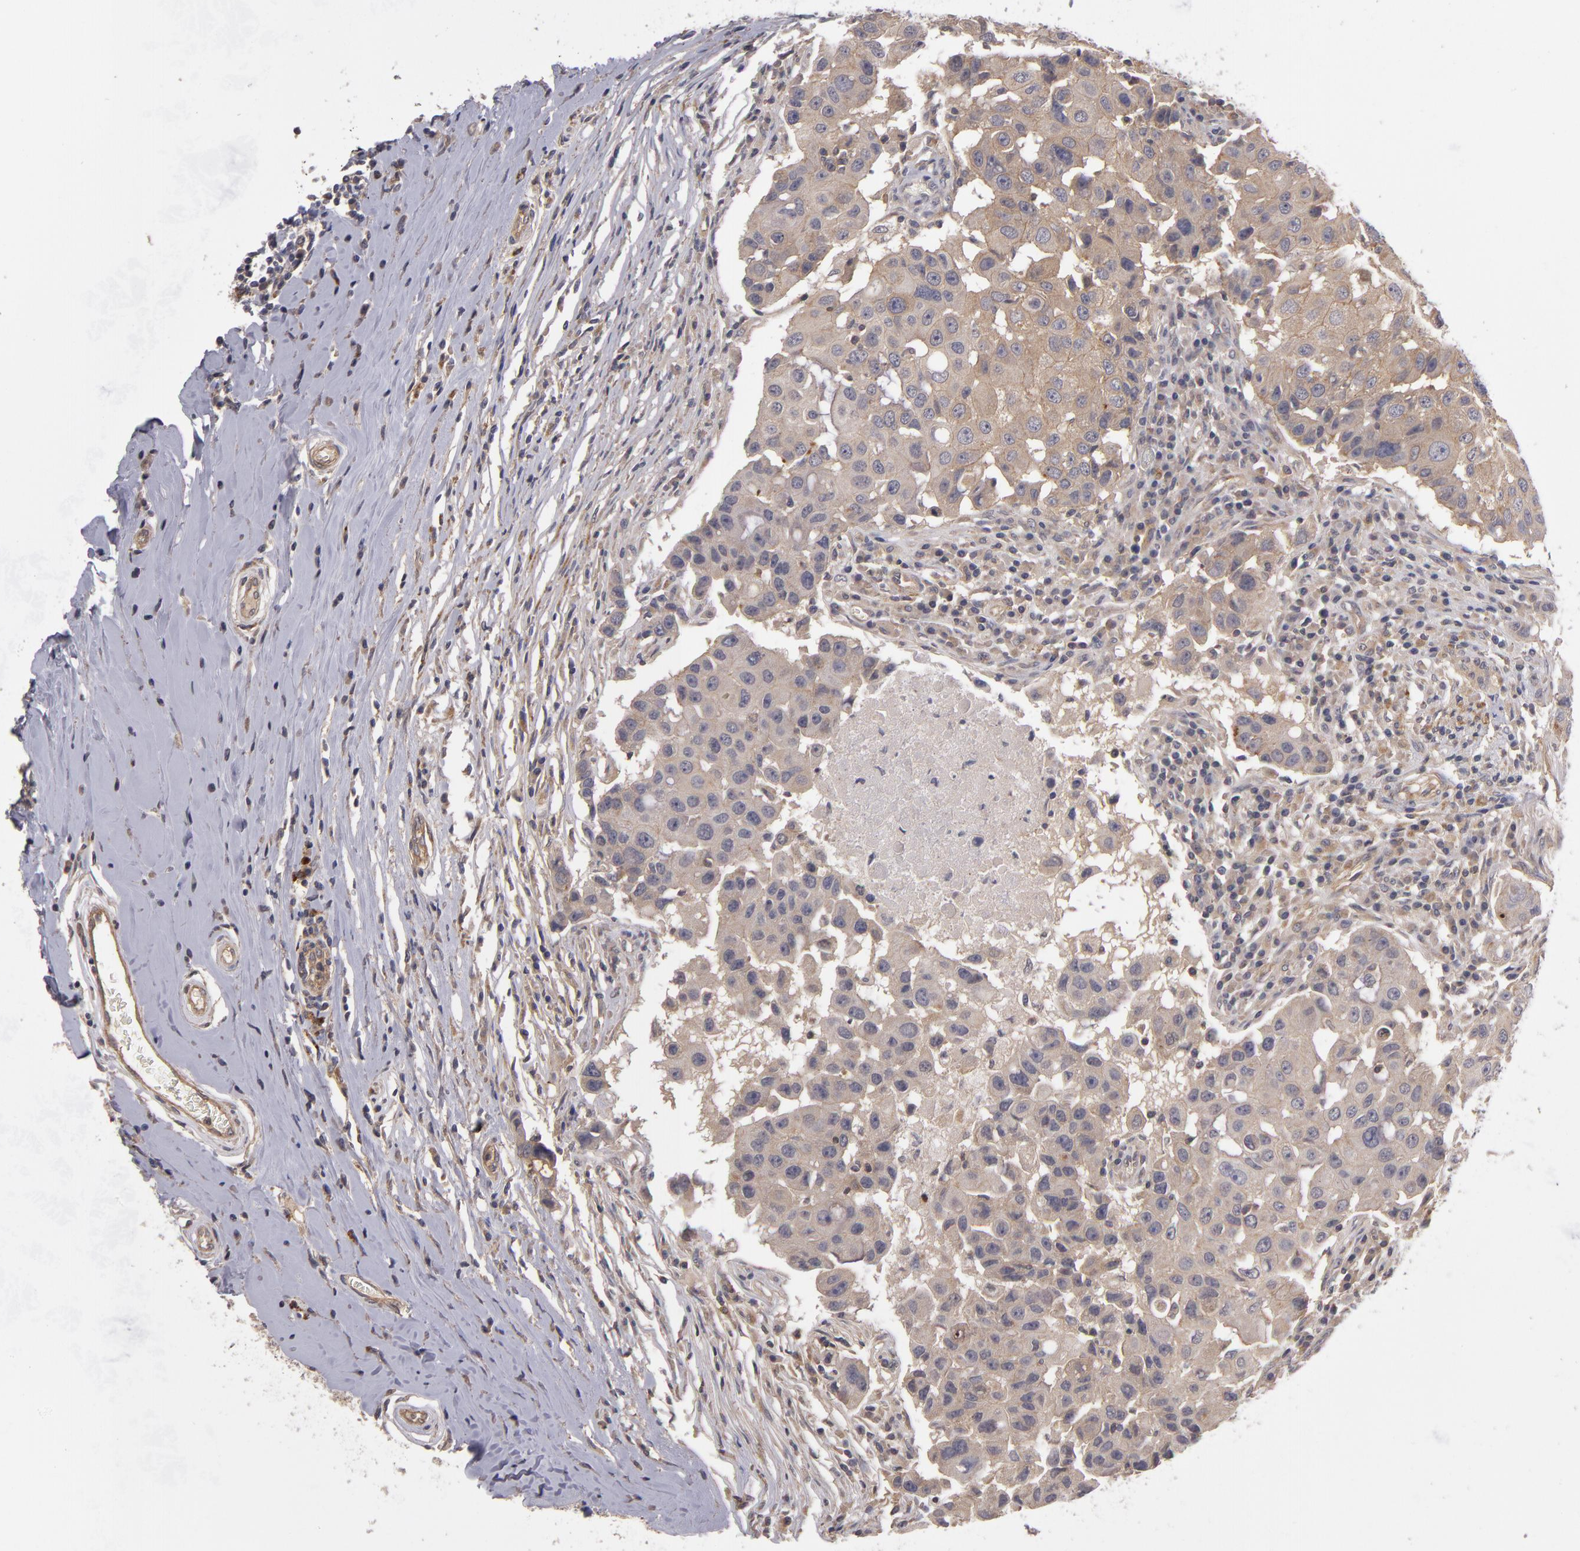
{"staining": {"intensity": "weak", "quantity": ">75%", "location": "cytoplasmic/membranous"}, "tissue": "breast cancer", "cell_type": "Tumor cells", "image_type": "cancer", "snomed": [{"axis": "morphology", "description": "Duct carcinoma"}, {"axis": "topography", "description": "Breast"}], "caption": "A histopathology image of human breast cancer (infiltrating ductal carcinoma) stained for a protein demonstrates weak cytoplasmic/membranous brown staining in tumor cells.", "gene": "CTSO", "patient": {"sex": "female", "age": 27}}